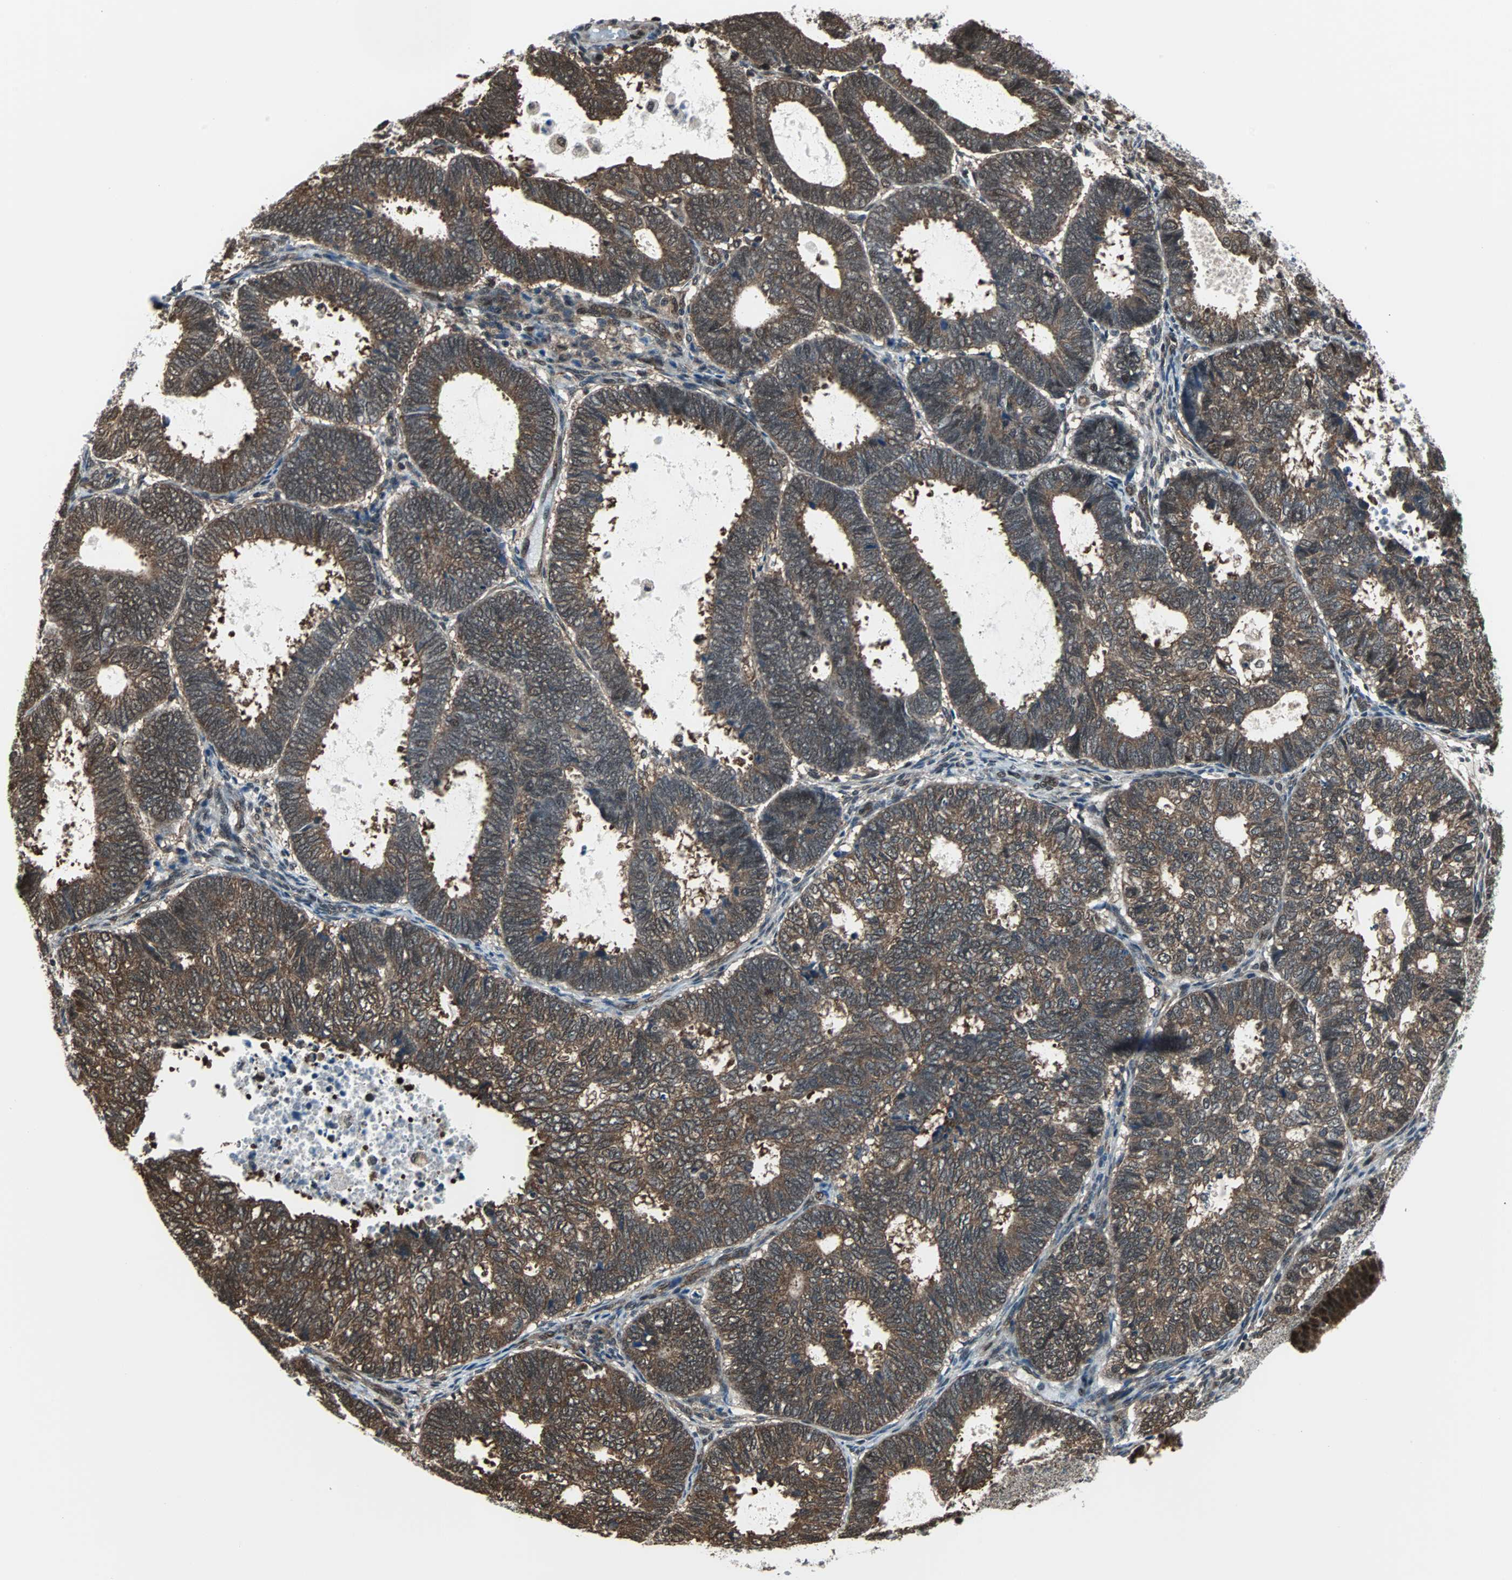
{"staining": {"intensity": "moderate", "quantity": ">75%", "location": "cytoplasmic/membranous"}, "tissue": "endometrial cancer", "cell_type": "Tumor cells", "image_type": "cancer", "snomed": [{"axis": "morphology", "description": "Adenocarcinoma, NOS"}, {"axis": "topography", "description": "Uterus"}], "caption": "A histopathology image of human endometrial adenocarcinoma stained for a protein displays moderate cytoplasmic/membranous brown staining in tumor cells.", "gene": "VCP", "patient": {"sex": "female", "age": 60}}